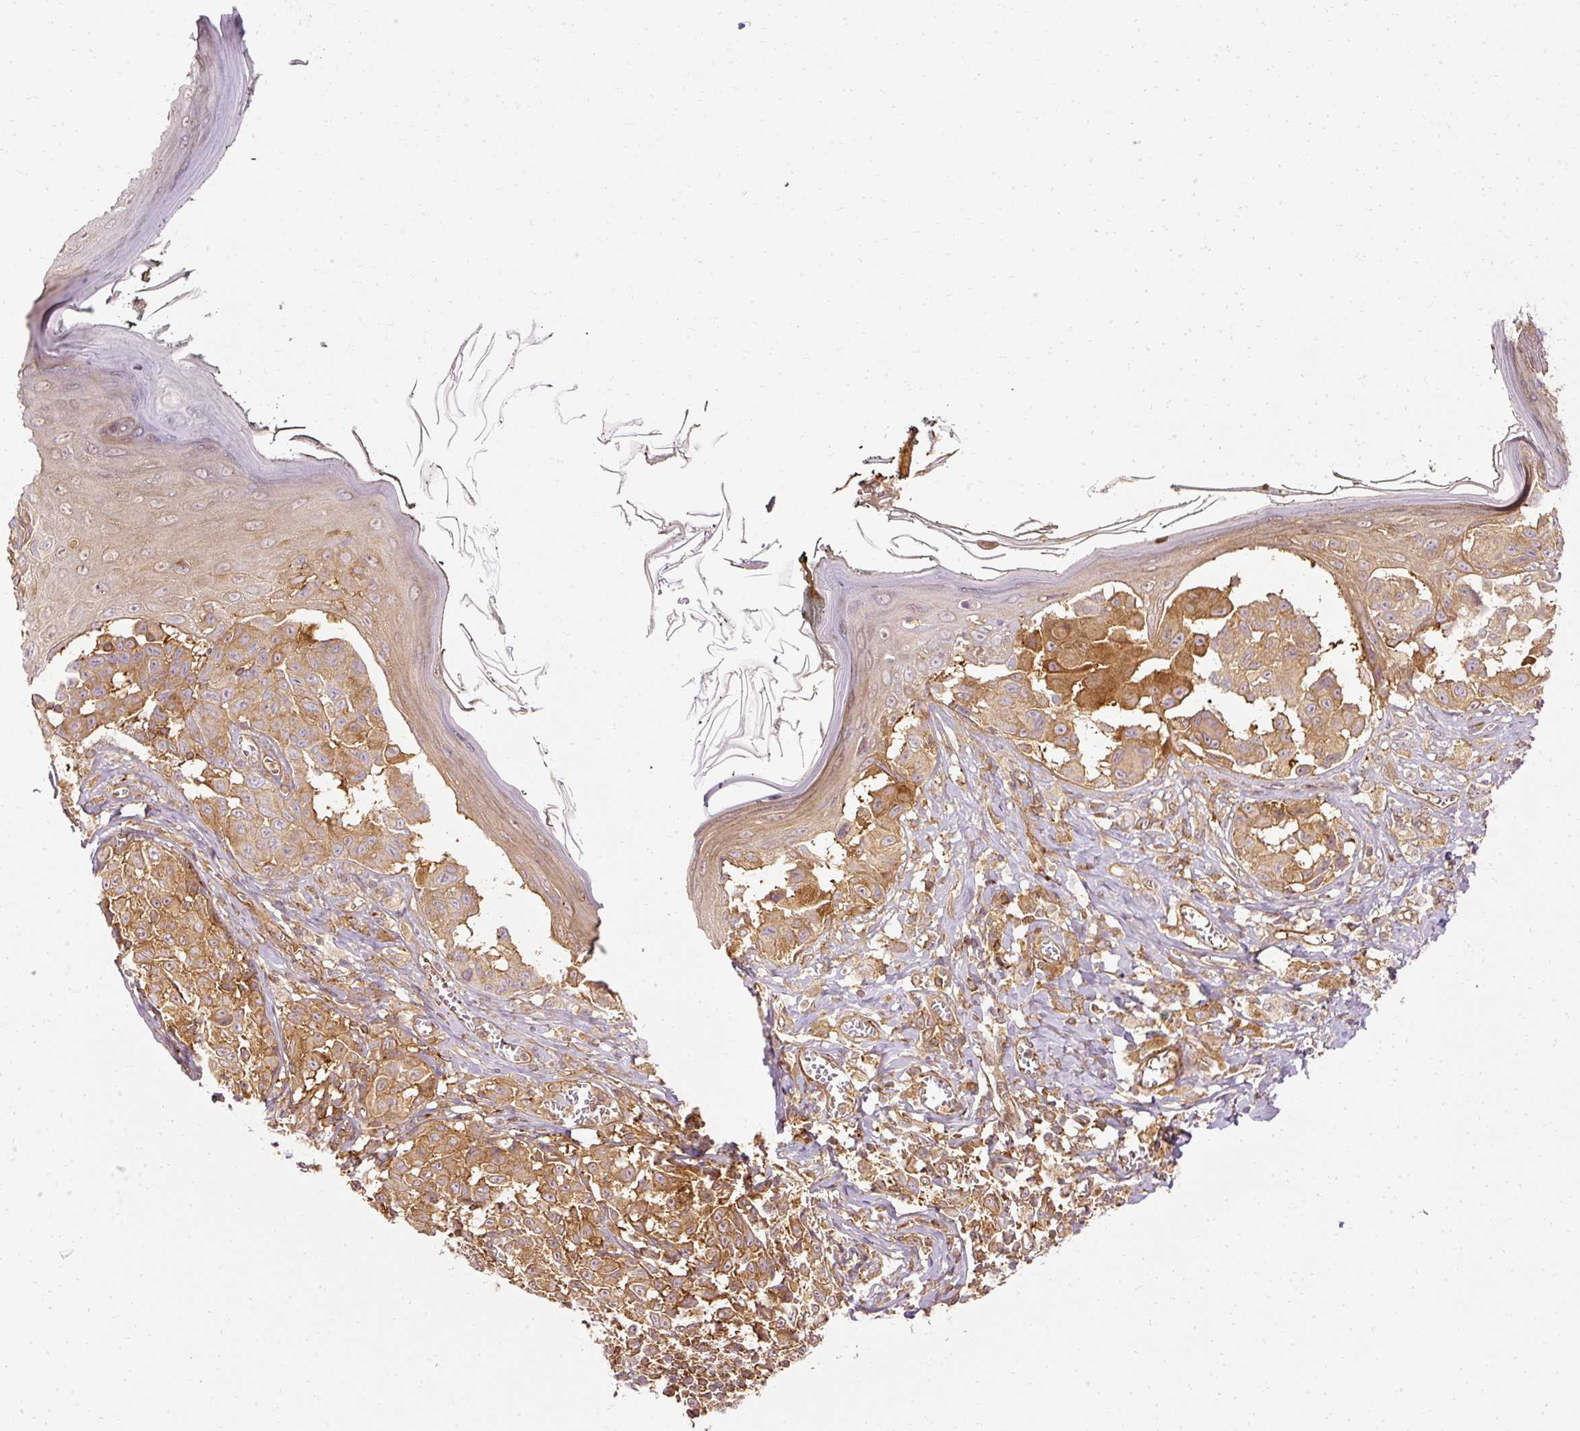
{"staining": {"intensity": "moderate", "quantity": ">75%", "location": "cytoplasmic/membranous"}, "tissue": "melanoma", "cell_type": "Tumor cells", "image_type": "cancer", "snomed": [{"axis": "morphology", "description": "Malignant melanoma, NOS"}, {"axis": "topography", "description": "Skin"}], "caption": "Immunohistochemical staining of human melanoma exhibits medium levels of moderate cytoplasmic/membranous positivity in approximately >75% of tumor cells.", "gene": "ARMH3", "patient": {"sex": "female", "age": 43}}